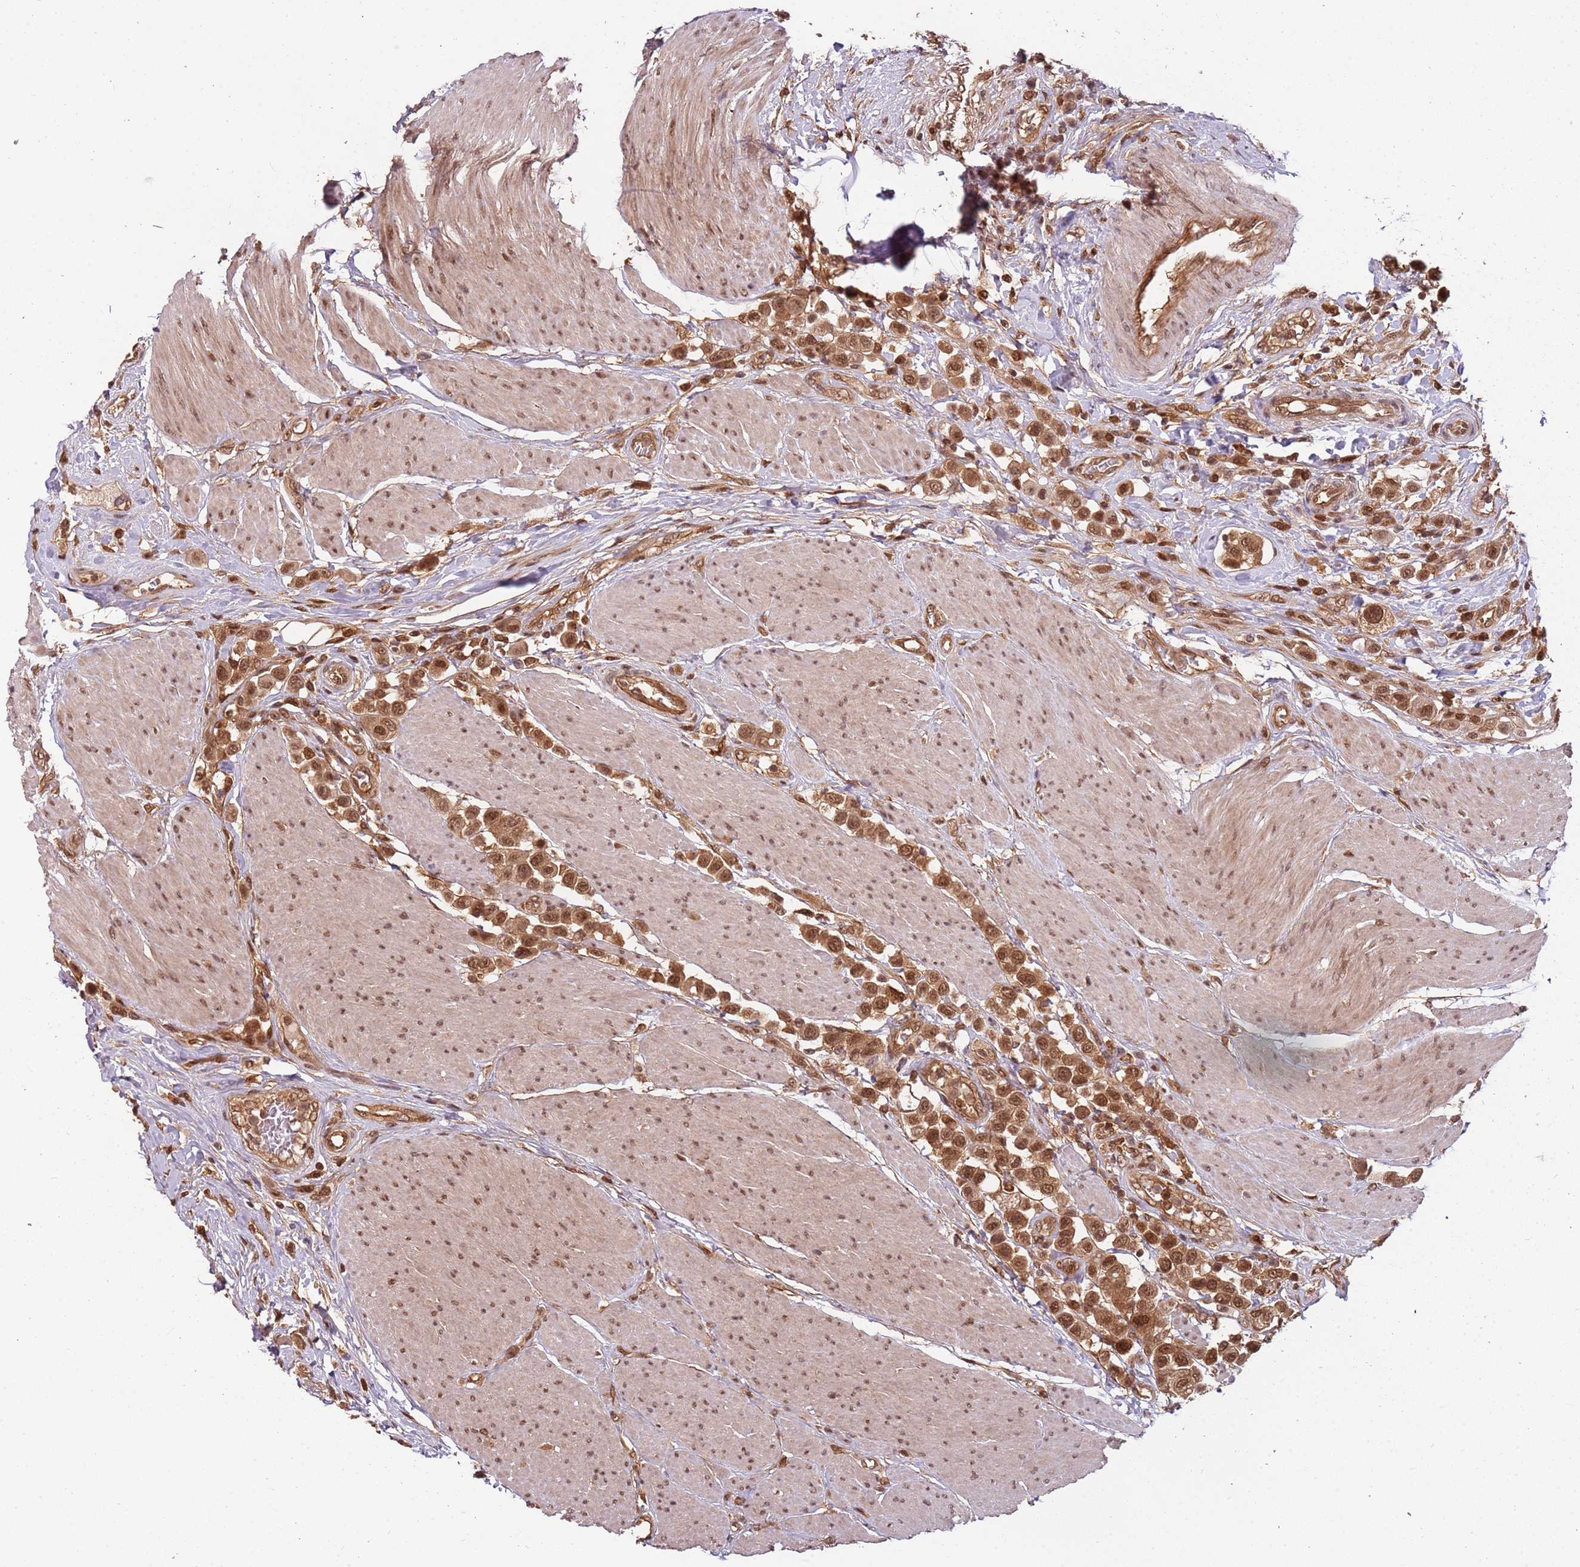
{"staining": {"intensity": "moderate", "quantity": ">75%", "location": "cytoplasmic/membranous,nuclear"}, "tissue": "urothelial cancer", "cell_type": "Tumor cells", "image_type": "cancer", "snomed": [{"axis": "morphology", "description": "Urothelial carcinoma, High grade"}, {"axis": "topography", "description": "Urinary bladder"}], "caption": "Protein expression analysis of human urothelial cancer reveals moderate cytoplasmic/membranous and nuclear positivity in approximately >75% of tumor cells.", "gene": "PGLS", "patient": {"sex": "male", "age": 50}}